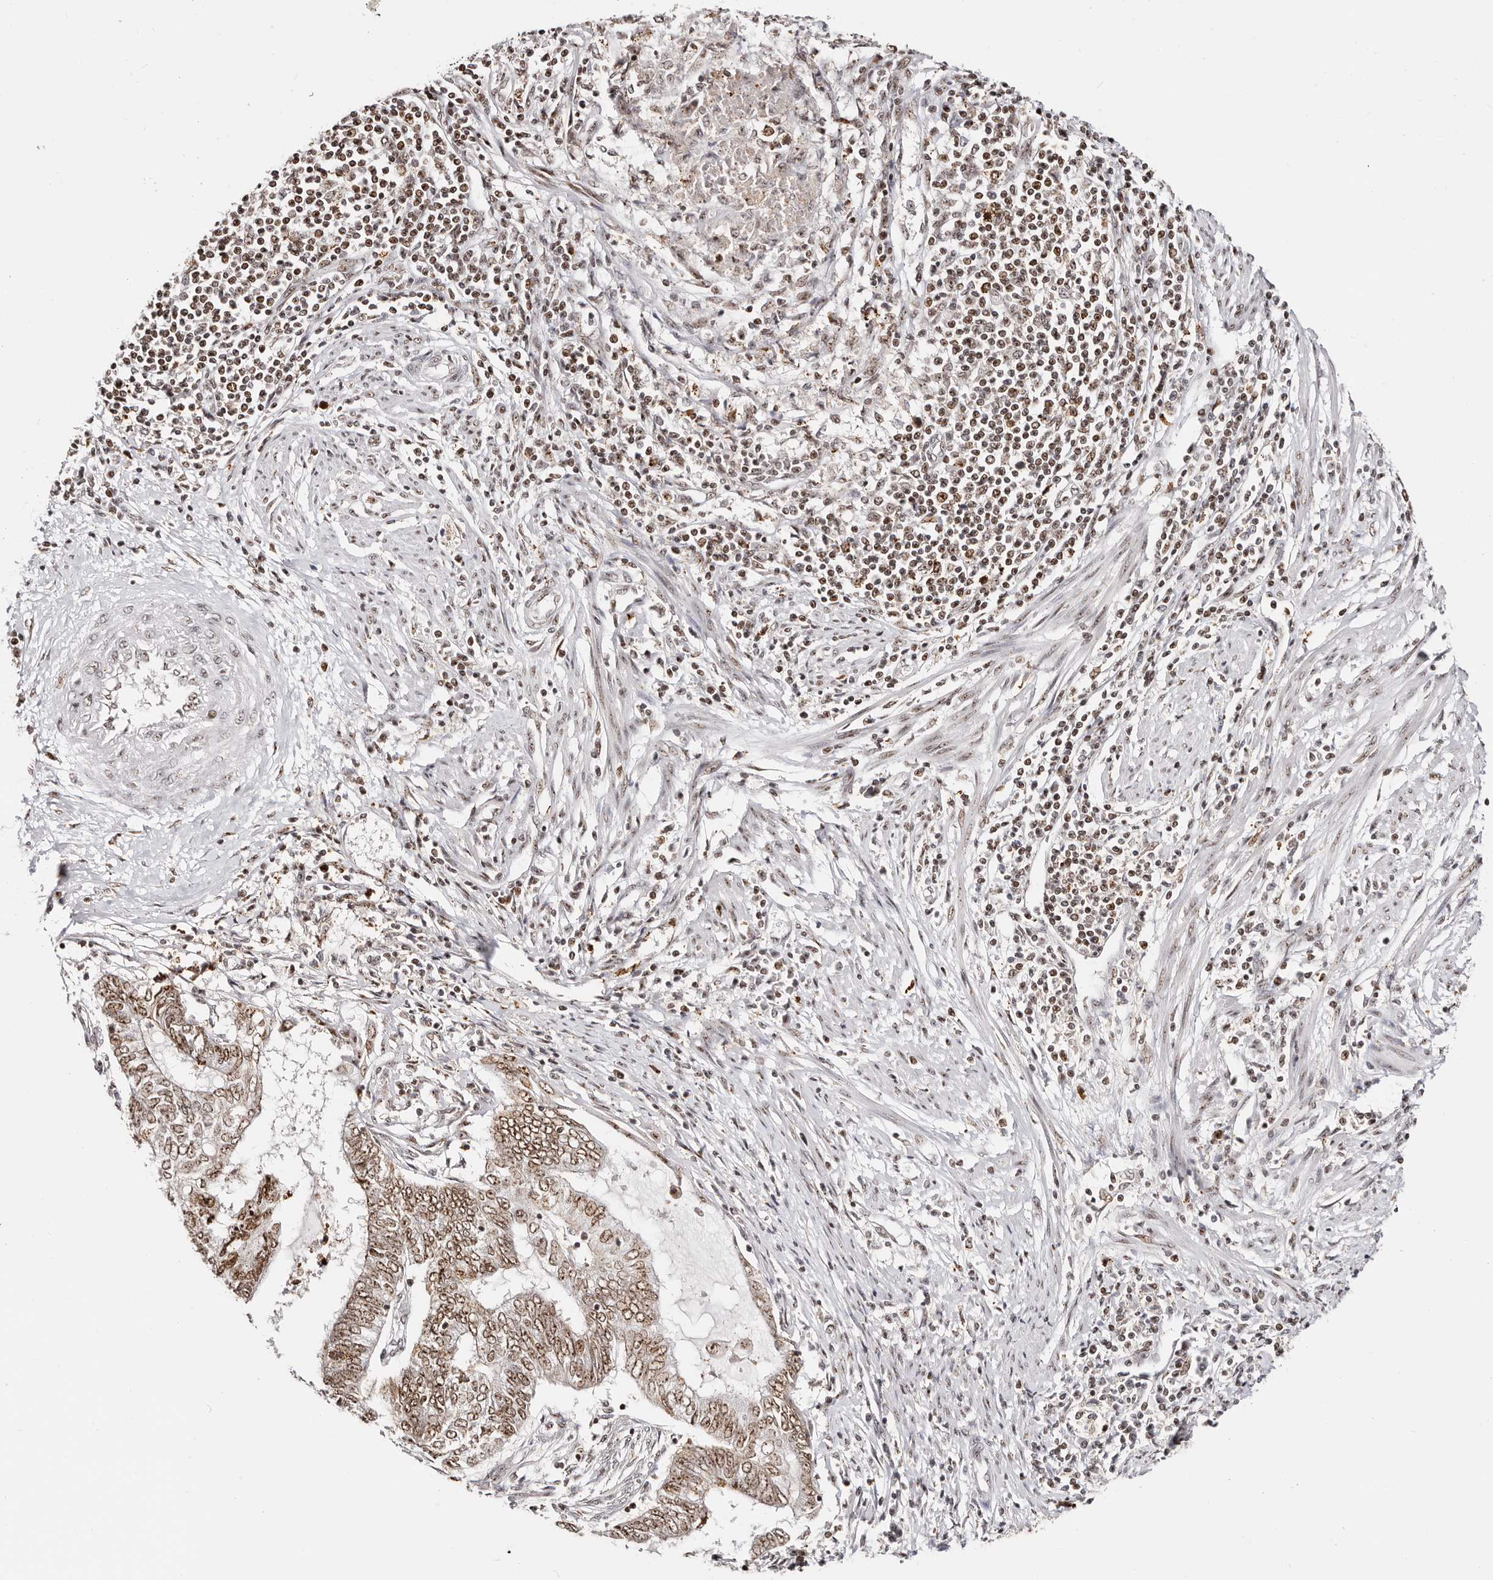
{"staining": {"intensity": "moderate", "quantity": ">75%", "location": "nuclear"}, "tissue": "endometrial cancer", "cell_type": "Tumor cells", "image_type": "cancer", "snomed": [{"axis": "morphology", "description": "Adenocarcinoma, NOS"}, {"axis": "topography", "description": "Uterus"}, {"axis": "topography", "description": "Endometrium"}], "caption": "IHC (DAB (3,3'-diaminobenzidine)) staining of human endometrial adenocarcinoma reveals moderate nuclear protein staining in approximately >75% of tumor cells.", "gene": "IQGAP3", "patient": {"sex": "female", "age": 70}}